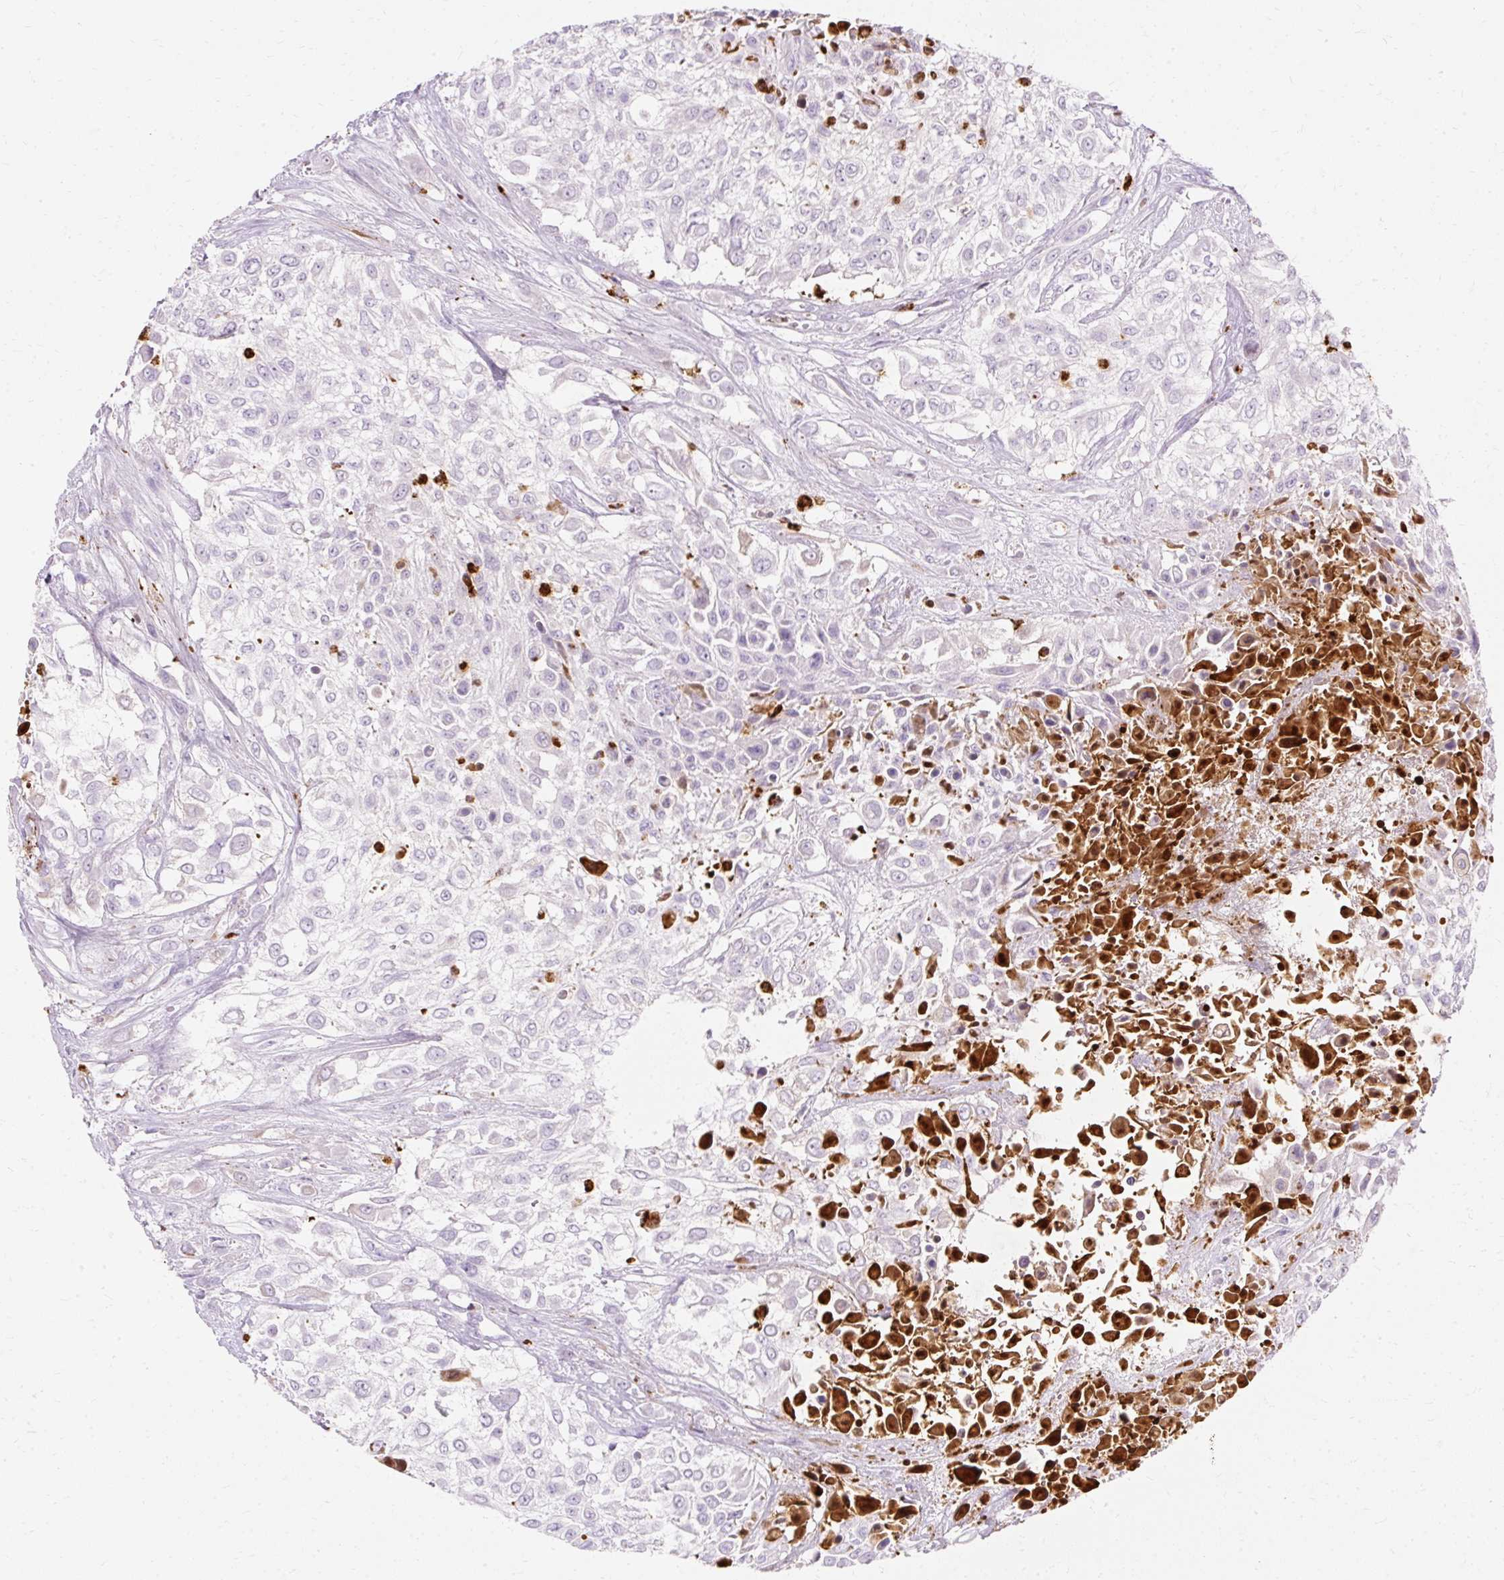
{"staining": {"intensity": "negative", "quantity": "none", "location": "none"}, "tissue": "urothelial cancer", "cell_type": "Tumor cells", "image_type": "cancer", "snomed": [{"axis": "morphology", "description": "Urothelial carcinoma, High grade"}, {"axis": "topography", "description": "Urinary bladder"}], "caption": "Immunohistochemistry (IHC) of human urothelial cancer displays no staining in tumor cells. The staining is performed using DAB brown chromogen with nuclei counter-stained in using hematoxylin.", "gene": "DEFA1", "patient": {"sex": "male", "age": 57}}